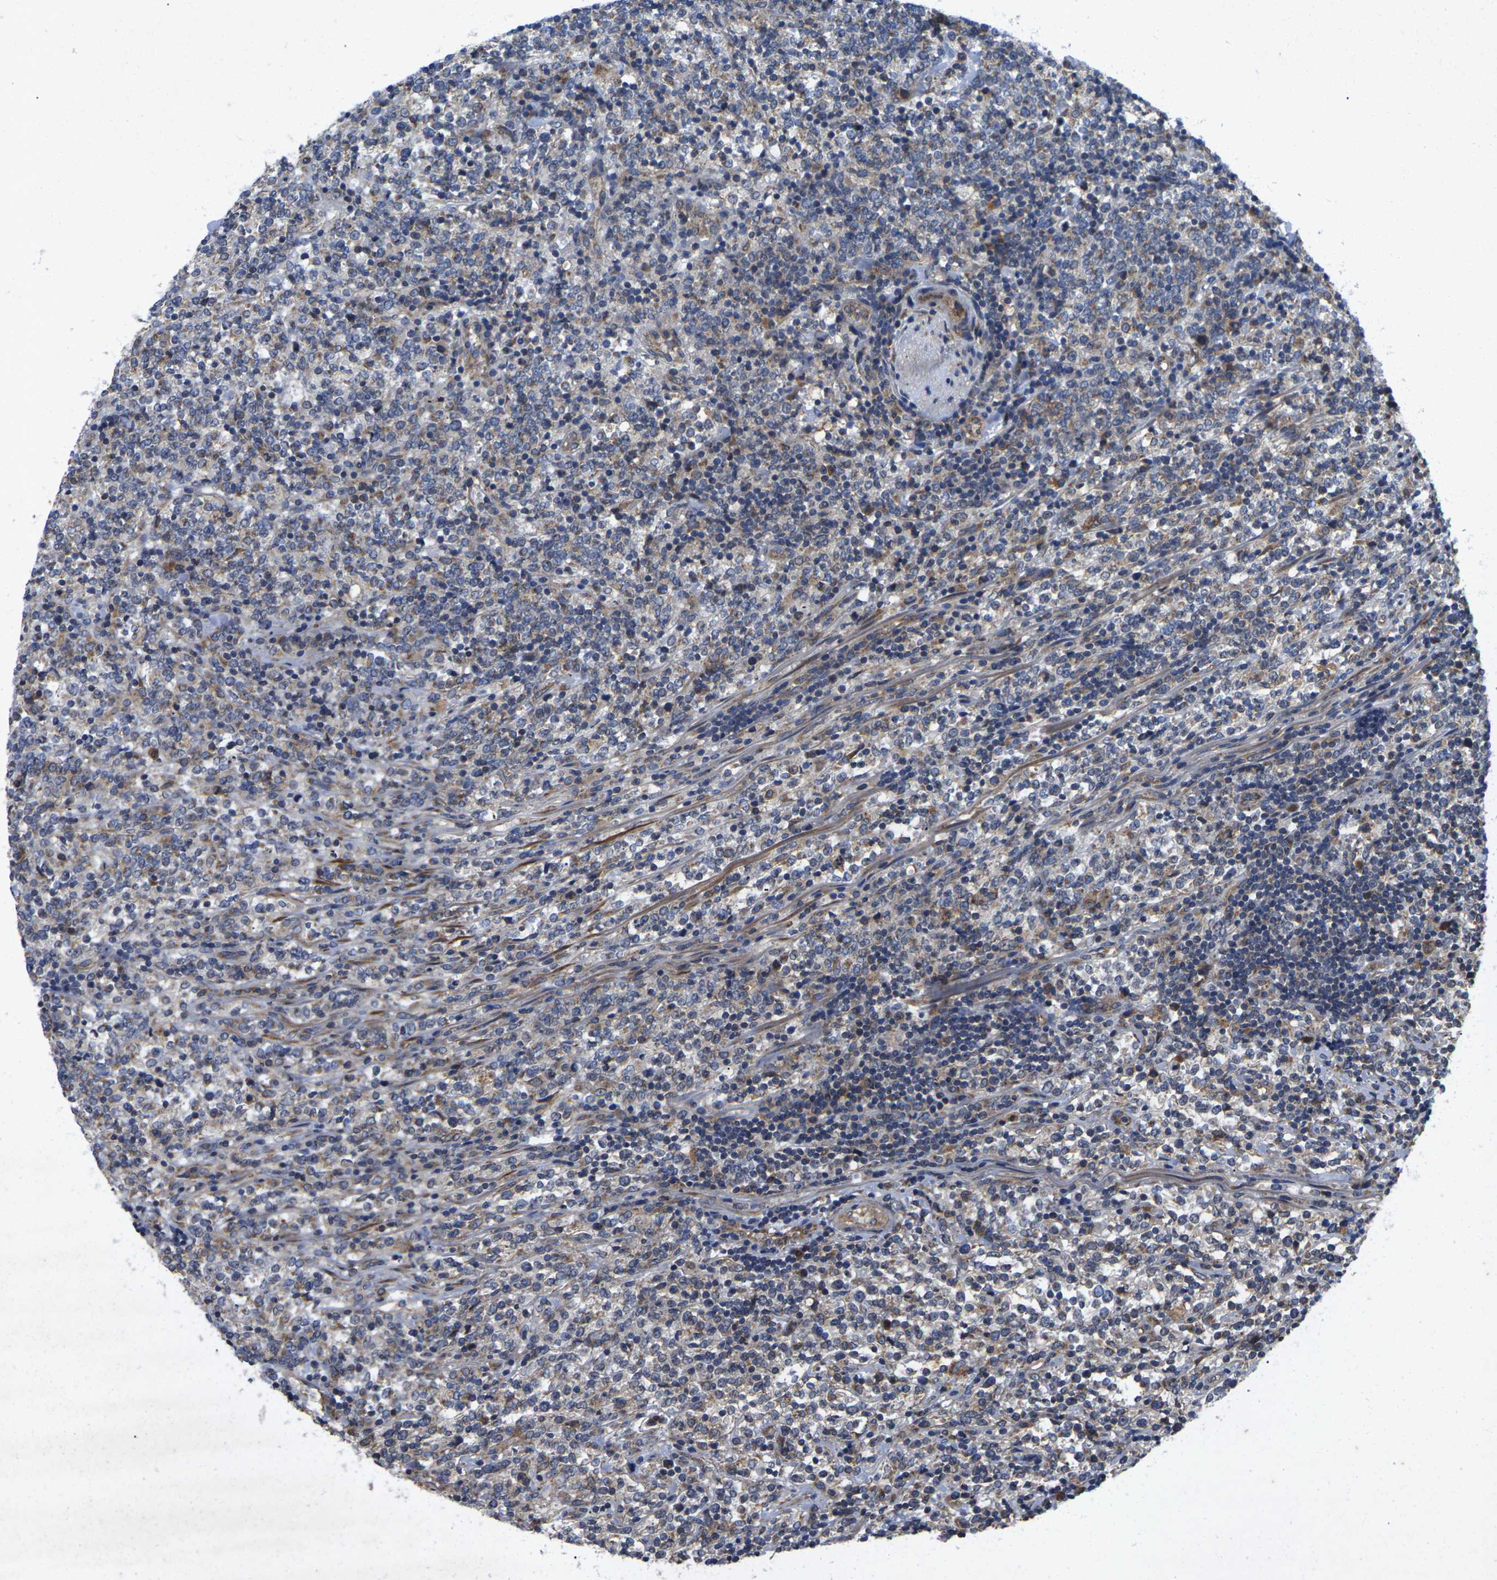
{"staining": {"intensity": "weak", "quantity": "<25%", "location": "cytoplasmic/membranous"}, "tissue": "lymphoma", "cell_type": "Tumor cells", "image_type": "cancer", "snomed": [{"axis": "morphology", "description": "Malignant lymphoma, non-Hodgkin's type, High grade"}, {"axis": "topography", "description": "Soft tissue"}], "caption": "Tumor cells are negative for protein expression in human malignant lymphoma, non-Hodgkin's type (high-grade).", "gene": "KIF1B", "patient": {"sex": "male", "age": 18}}